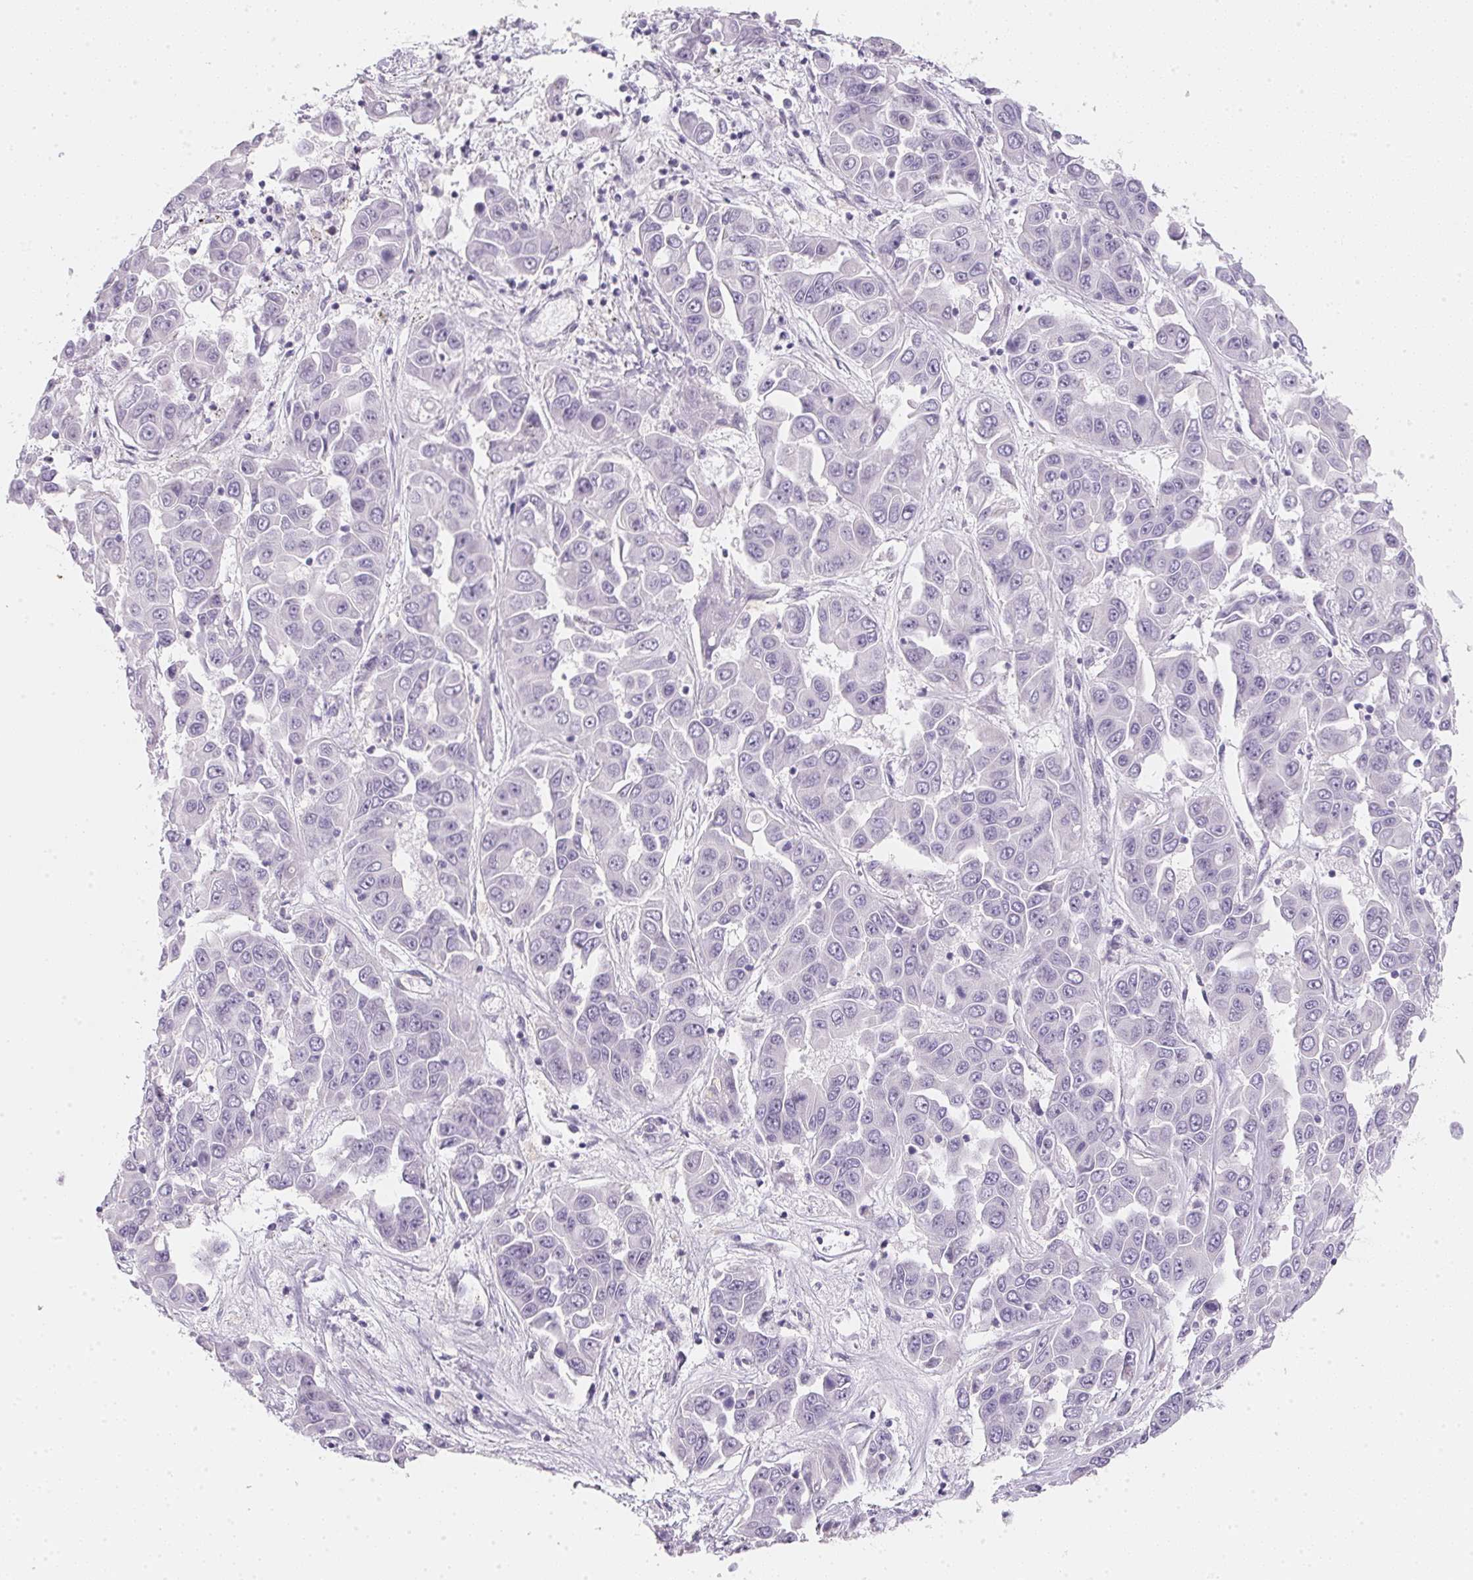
{"staining": {"intensity": "negative", "quantity": "none", "location": "none"}, "tissue": "liver cancer", "cell_type": "Tumor cells", "image_type": "cancer", "snomed": [{"axis": "morphology", "description": "Cholangiocarcinoma"}, {"axis": "topography", "description": "Liver"}], "caption": "Cholangiocarcinoma (liver) was stained to show a protein in brown. There is no significant expression in tumor cells.", "gene": "GIPC2", "patient": {"sex": "female", "age": 52}}